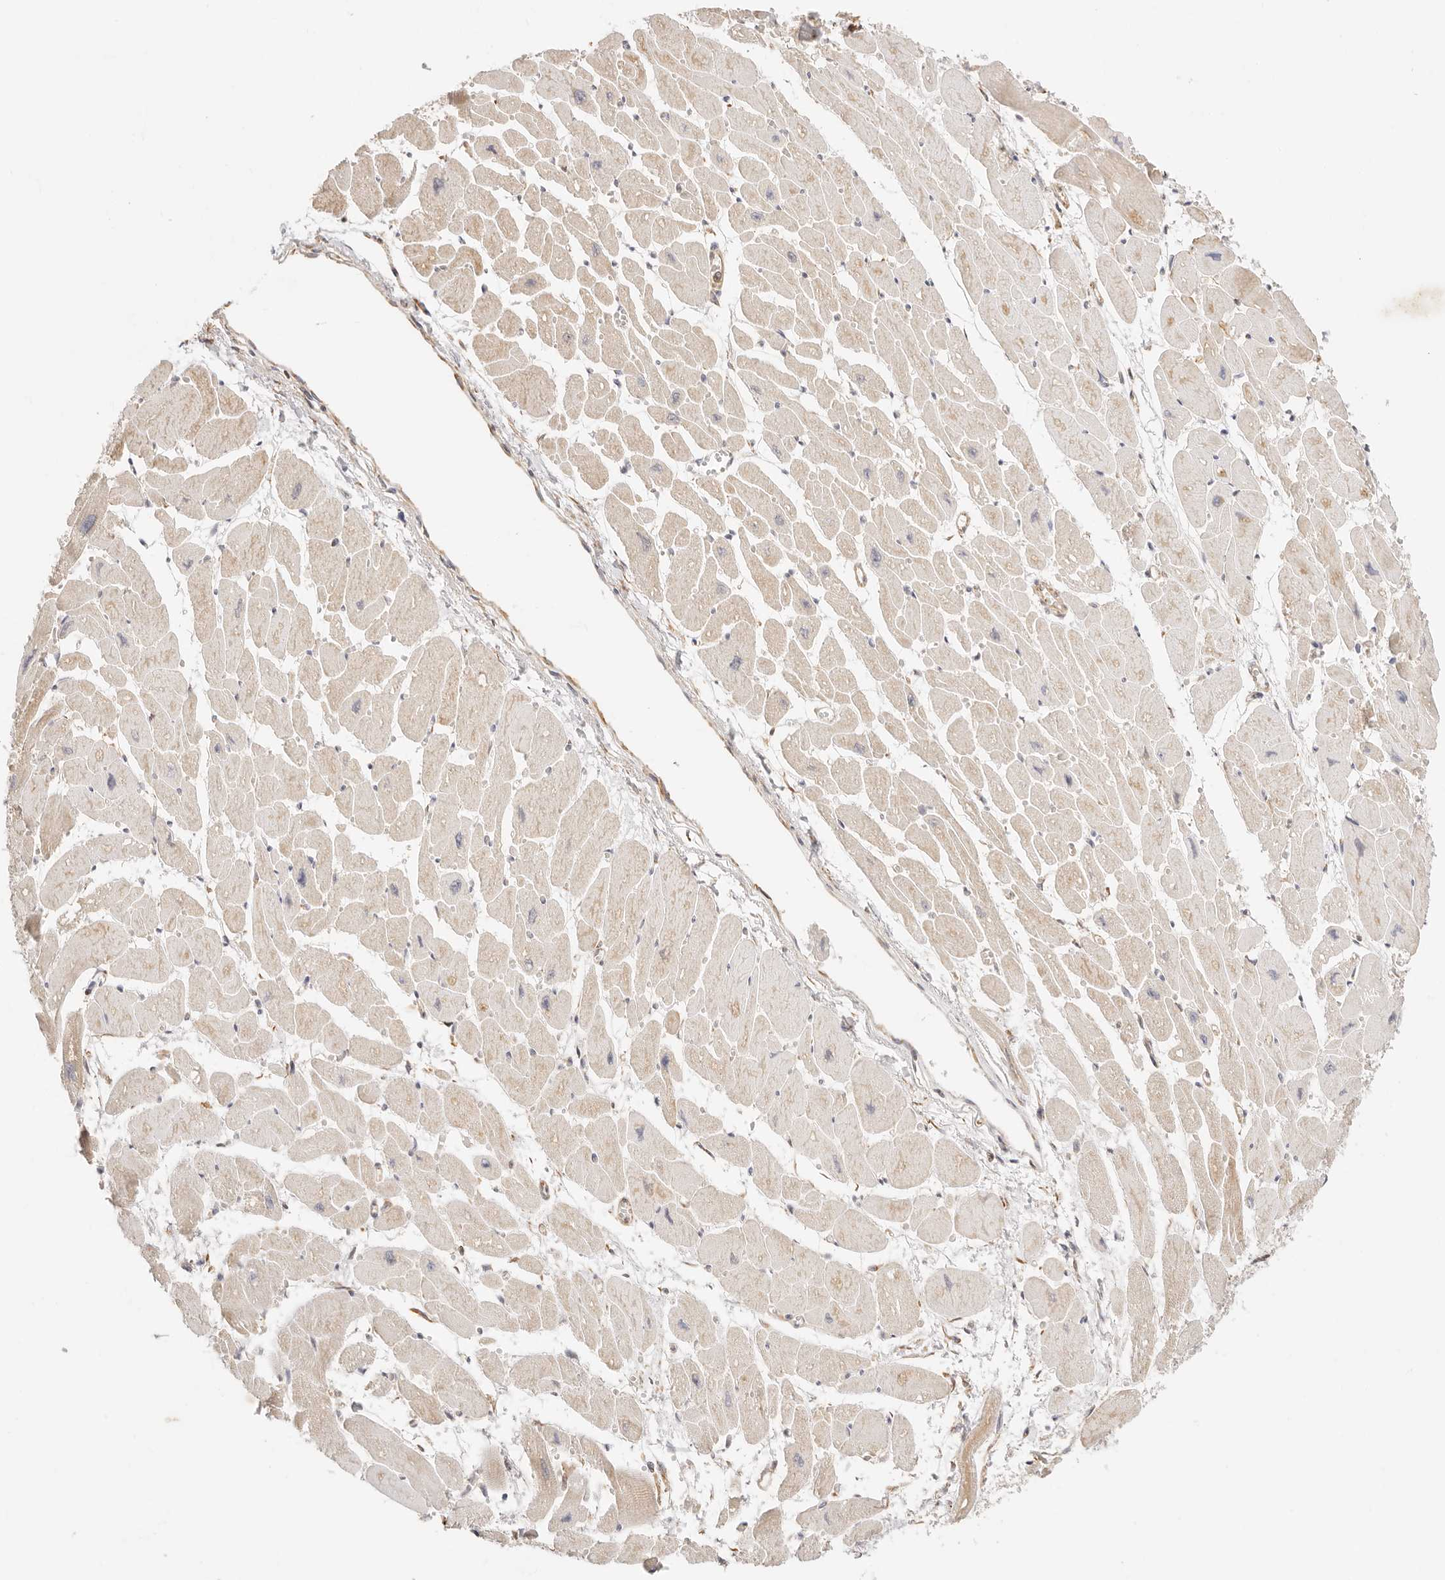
{"staining": {"intensity": "weak", "quantity": "25%-75%", "location": "cytoplasmic/membranous"}, "tissue": "heart muscle", "cell_type": "Cardiomyocytes", "image_type": "normal", "snomed": [{"axis": "morphology", "description": "Normal tissue, NOS"}, {"axis": "topography", "description": "Heart"}], "caption": "IHC staining of unremarkable heart muscle, which displays low levels of weak cytoplasmic/membranous staining in about 25%-75% of cardiomyocytes indicating weak cytoplasmic/membranous protein positivity. The staining was performed using DAB (brown) for protein detection and nuclei were counterstained in hematoxylin (blue).", "gene": "ZC3H11A", "patient": {"sex": "female", "age": 54}}